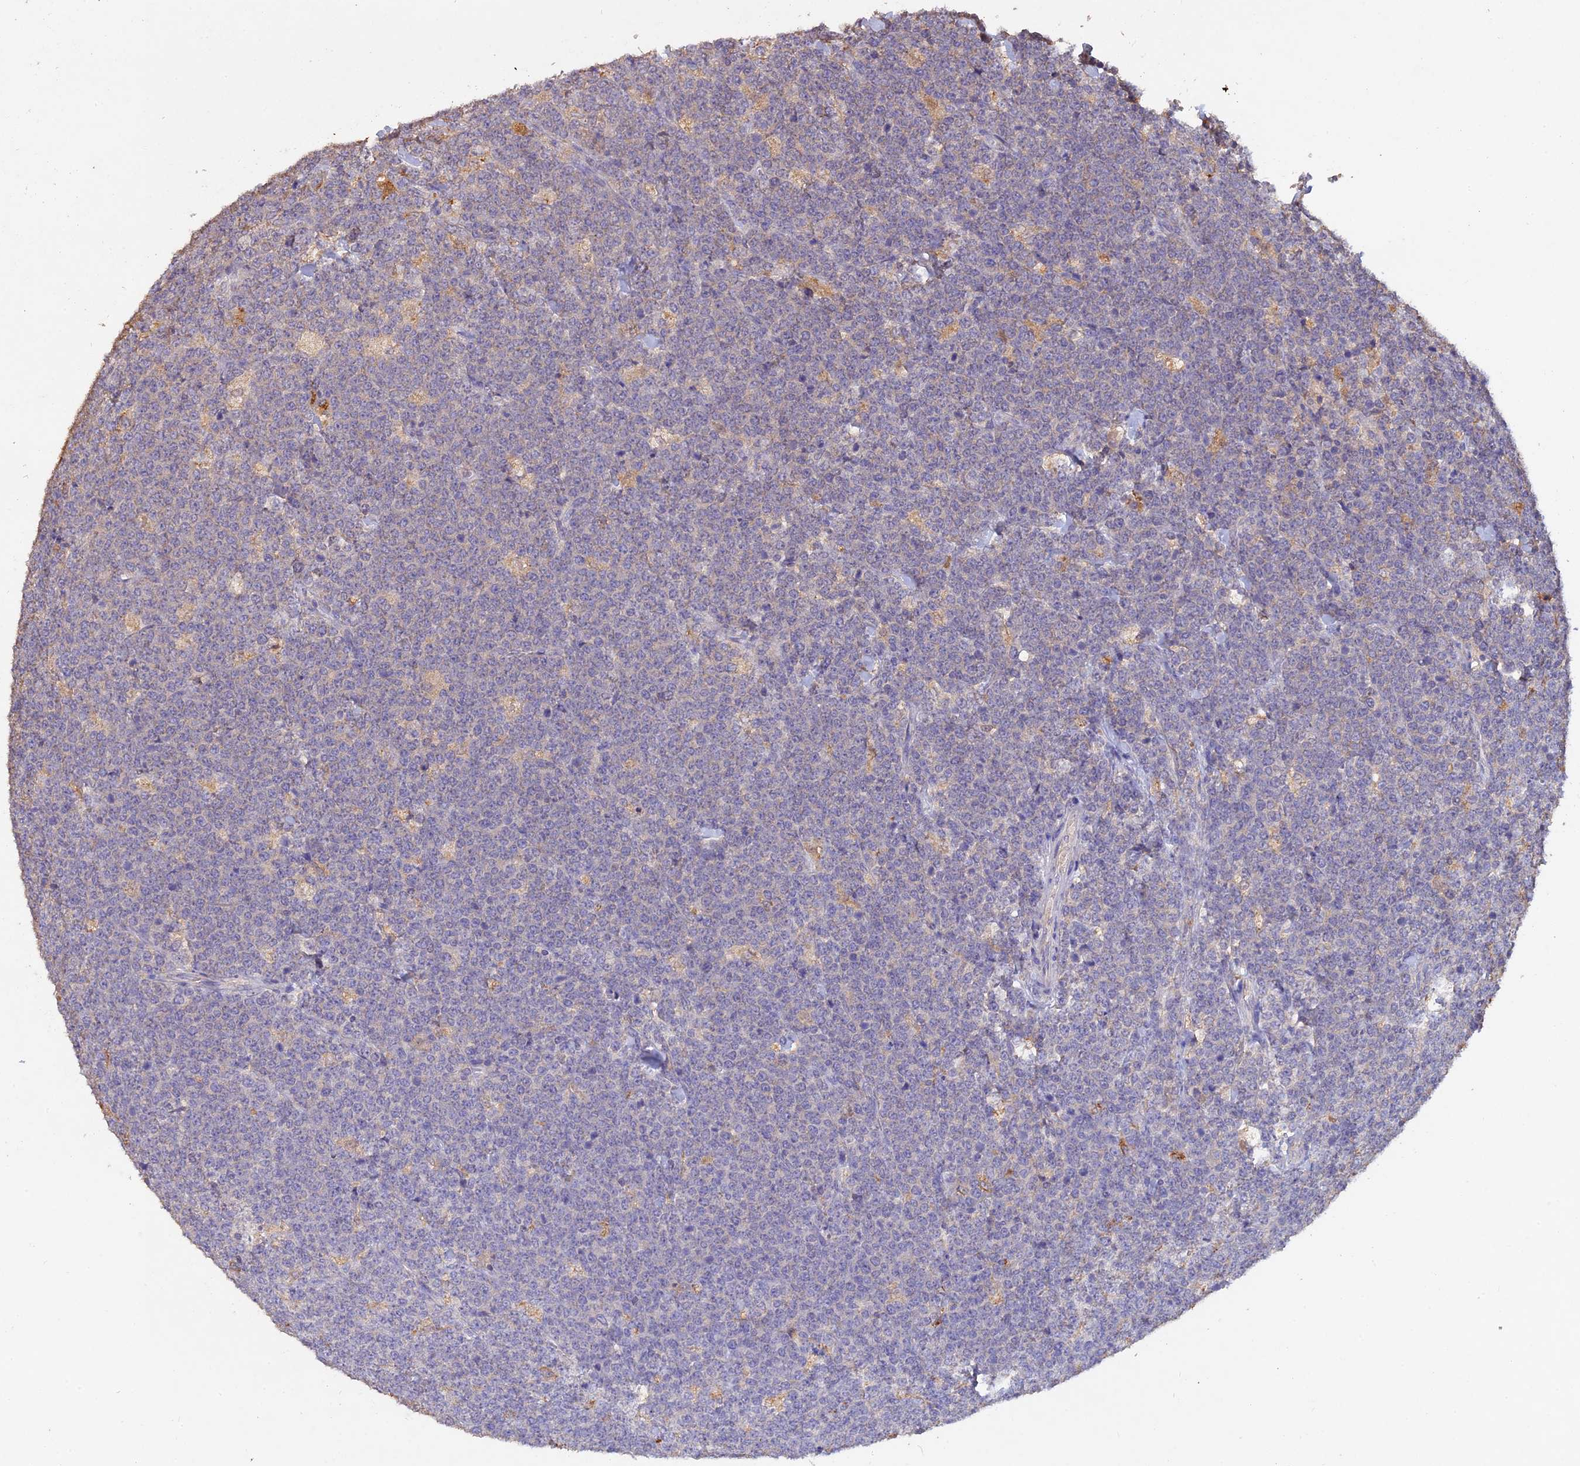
{"staining": {"intensity": "negative", "quantity": "none", "location": "none"}, "tissue": "lymphoma", "cell_type": "Tumor cells", "image_type": "cancer", "snomed": [{"axis": "morphology", "description": "Malignant lymphoma, non-Hodgkin's type, High grade"}, {"axis": "topography", "description": "Small intestine"}], "caption": "Immunohistochemistry of human lymphoma reveals no staining in tumor cells.", "gene": "SLC26A4", "patient": {"sex": "male", "age": 8}}